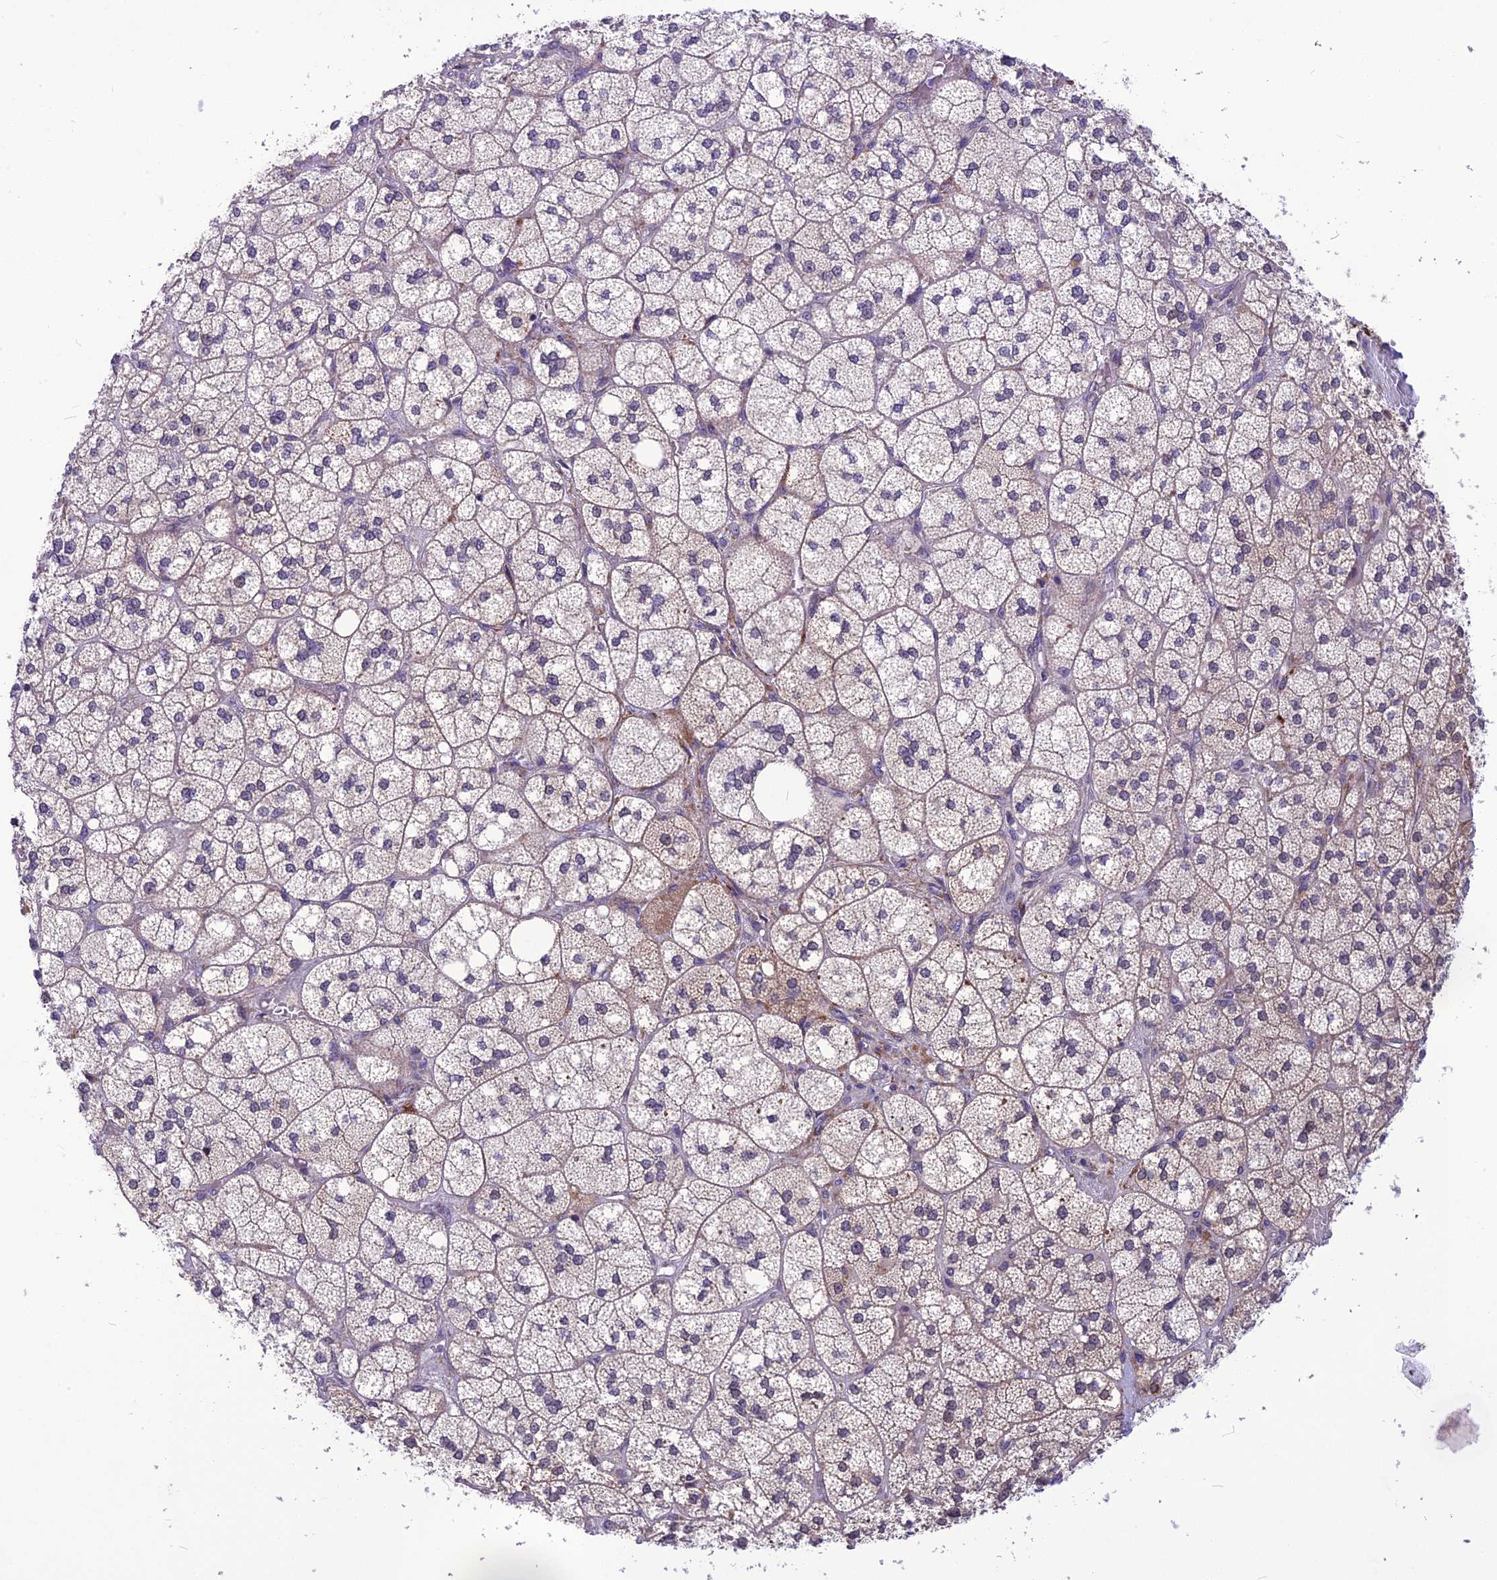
{"staining": {"intensity": "moderate", "quantity": "25%-75%", "location": "cytoplasmic/membranous"}, "tissue": "adrenal gland", "cell_type": "Glandular cells", "image_type": "normal", "snomed": [{"axis": "morphology", "description": "Normal tissue, NOS"}, {"axis": "topography", "description": "Adrenal gland"}], "caption": "An image of human adrenal gland stained for a protein demonstrates moderate cytoplasmic/membranous brown staining in glandular cells. (DAB (3,3'-diaminobenzidine) IHC, brown staining for protein, blue staining for nuclei).", "gene": "PSMF1", "patient": {"sex": "male", "age": 61}}